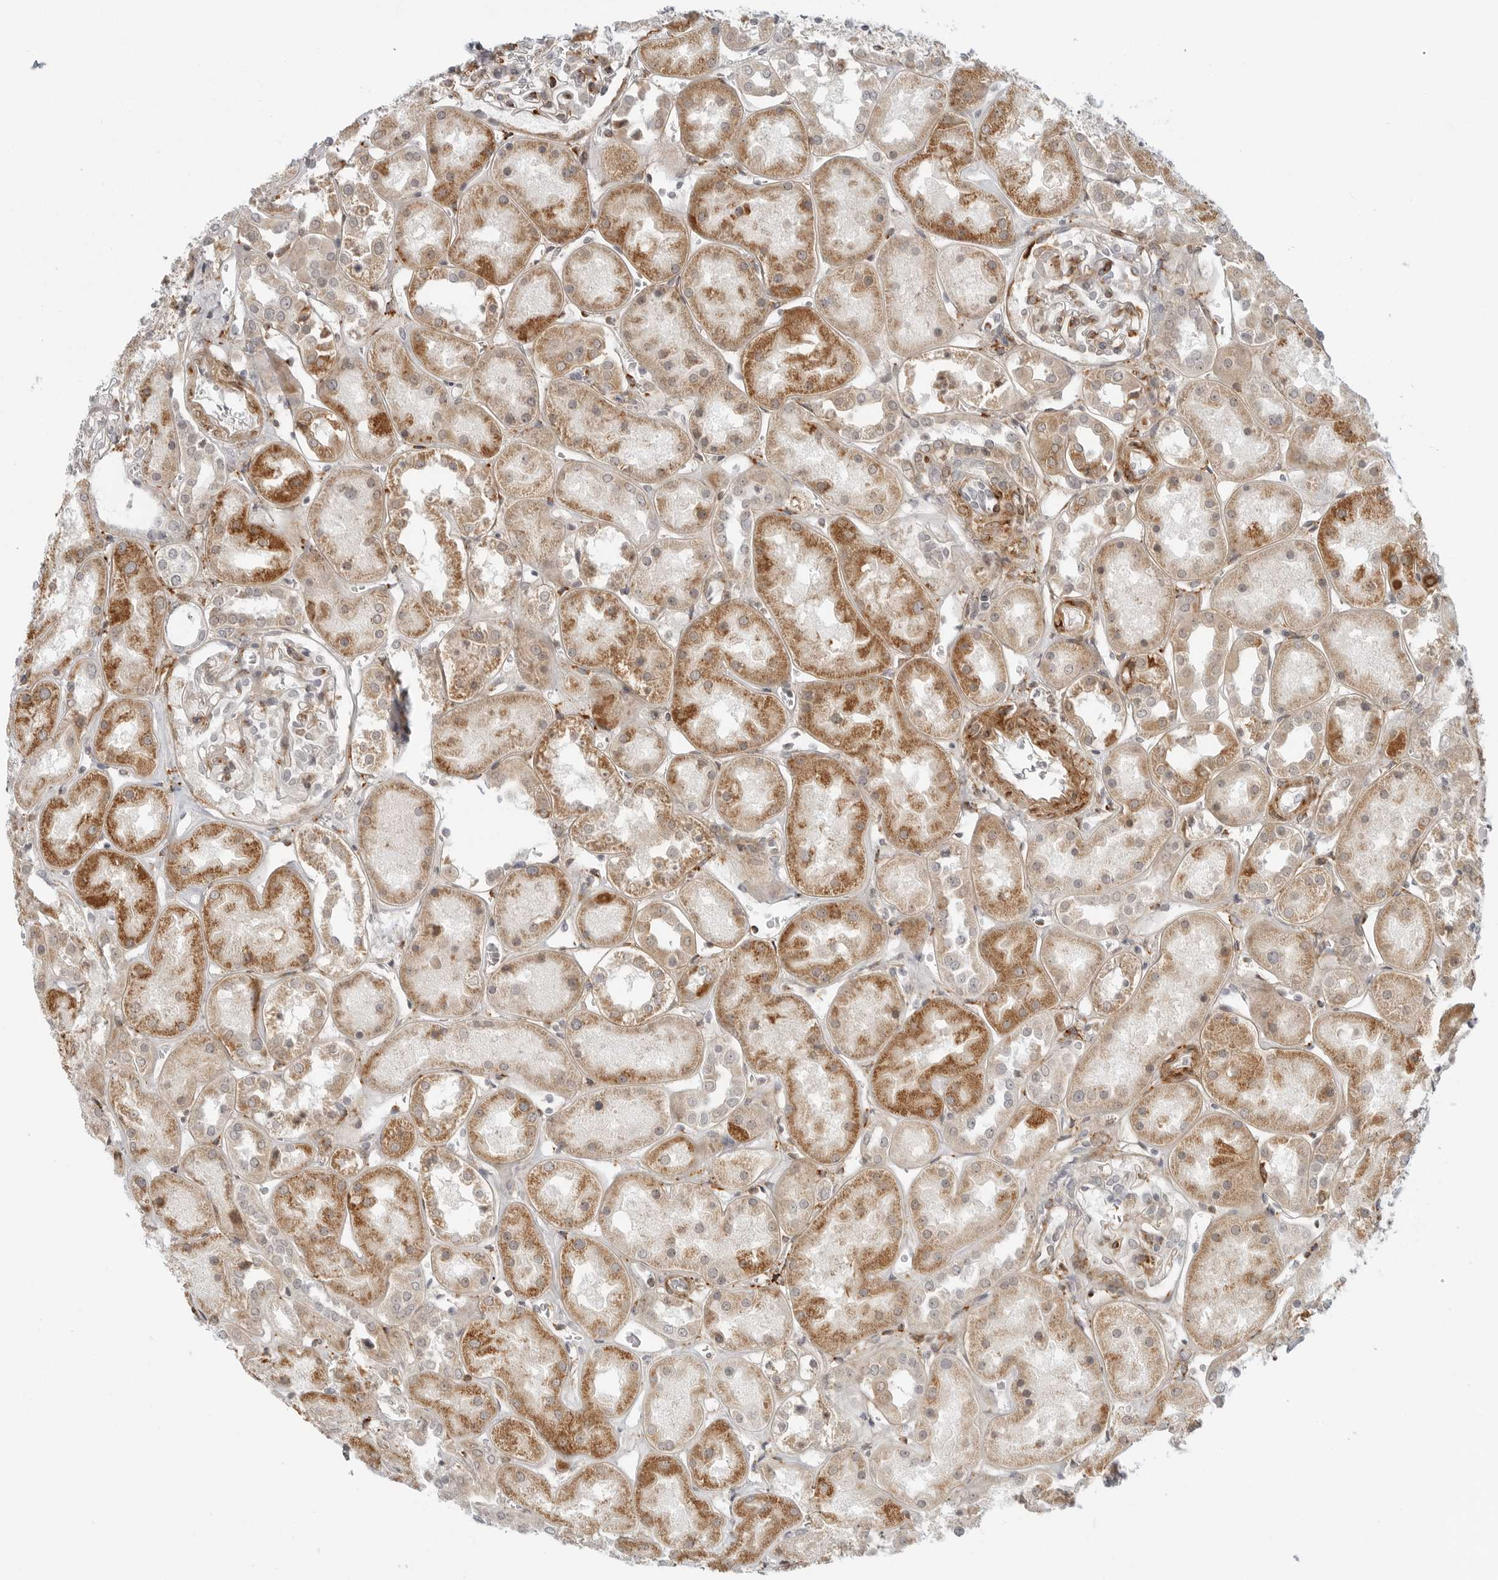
{"staining": {"intensity": "moderate", "quantity": "25%-75%", "location": "cytoplasmic/membranous"}, "tissue": "kidney", "cell_type": "Cells in glomeruli", "image_type": "normal", "snomed": [{"axis": "morphology", "description": "Normal tissue, NOS"}, {"axis": "topography", "description": "Kidney"}], "caption": "DAB (3,3'-diaminobenzidine) immunohistochemical staining of unremarkable kidney reveals moderate cytoplasmic/membranous protein expression in approximately 25%-75% of cells in glomeruli.", "gene": "C1QTNF1", "patient": {"sex": "male", "age": 70}}